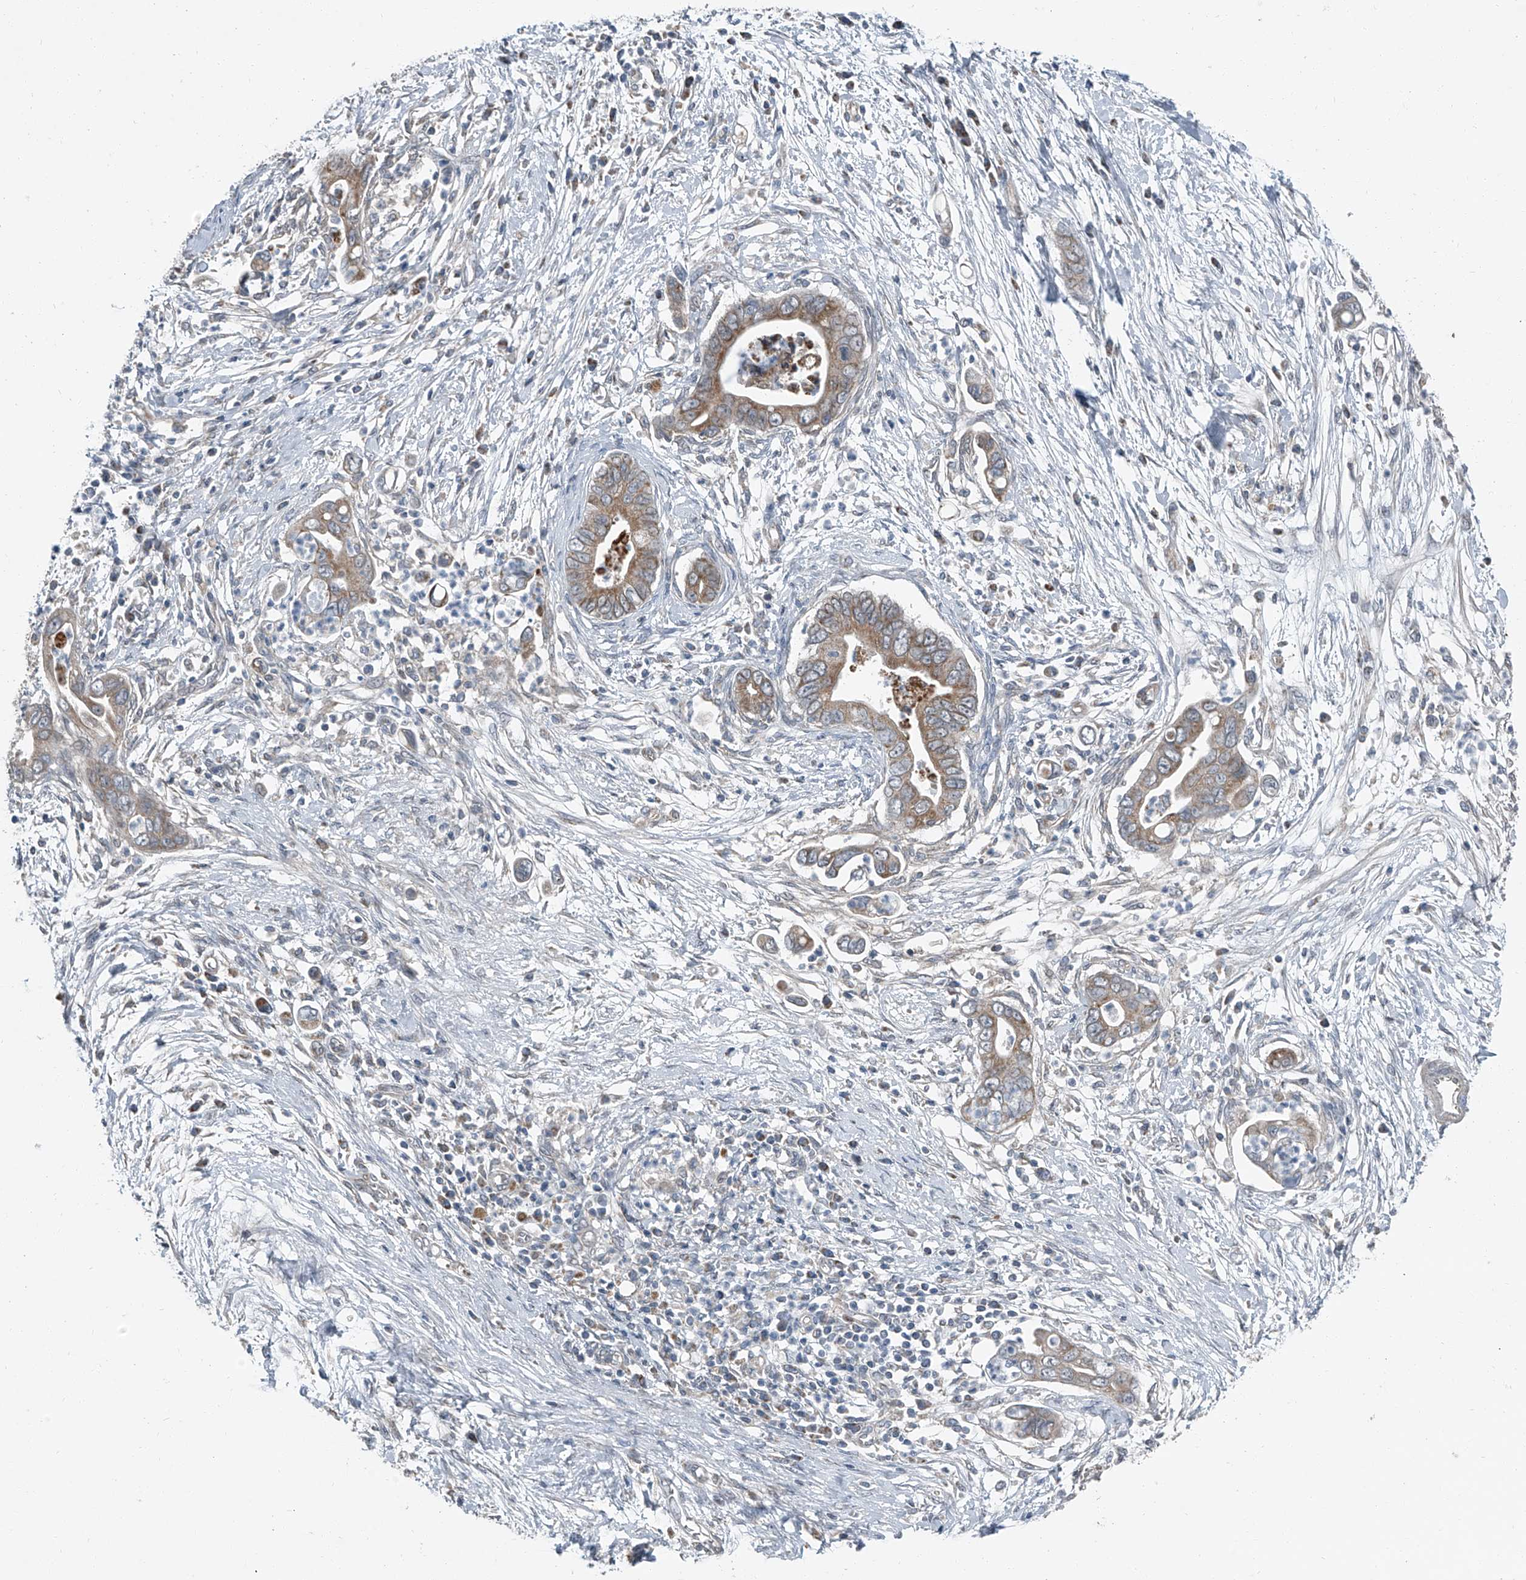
{"staining": {"intensity": "moderate", "quantity": ">75%", "location": "cytoplasmic/membranous"}, "tissue": "pancreatic cancer", "cell_type": "Tumor cells", "image_type": "cancer", "snomed": [{"axis": "morphology", "description": "Adenocarcinoma, NOS"}, {"axis": "topography", "description": "Pancreas"}], "caption": "Human pancreatic cancer (adenocarcinoma) stained with a protein marker displays moderate staining in tumor cells.", "gene": "CHRNA7", "patient": {"sex": "male", "age": 75}}